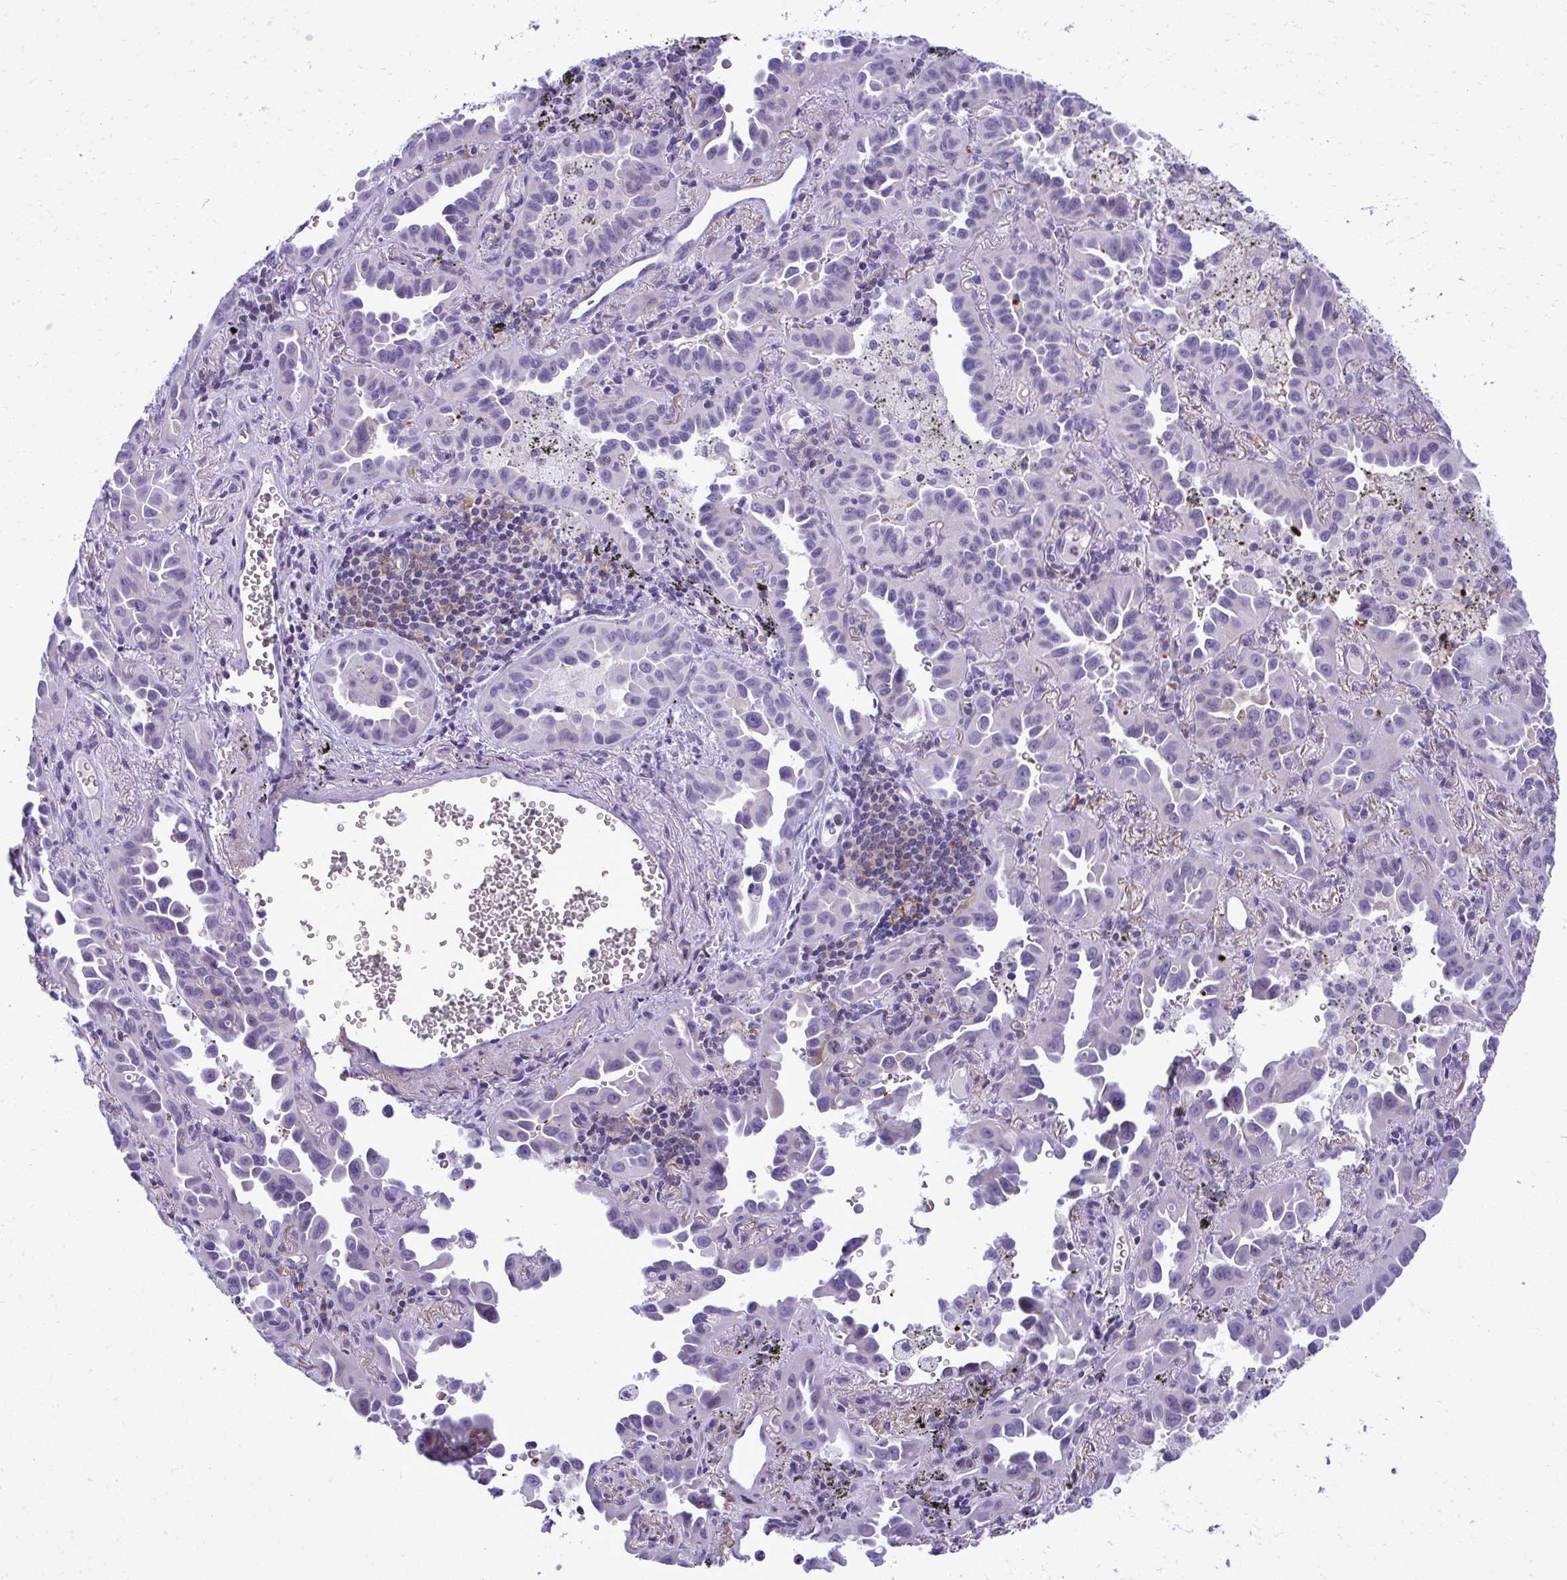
{"staining": {"intensity": "negative", "quantity": "none", "location": "none"}, "tissue": "lung cancer", "cell_type": "Tumor cells", "image_type": "cancer", "snomed": [{"axis": "morphology", "description": "Adenocarcinoma, NOS"}, {"axis": "topography", "description": "Lung"}], "caption": "Immunohistochemistry (IHC) micrograph of neoplastic tissue: human lung cancer (adenocarcinoma) stained with DAB (3,3'-diaminobenzidine) shows no significant protein positivity in tumor cells.", "gene": "PITPNM3", "patient": {"sex": "male", "age": 68}}